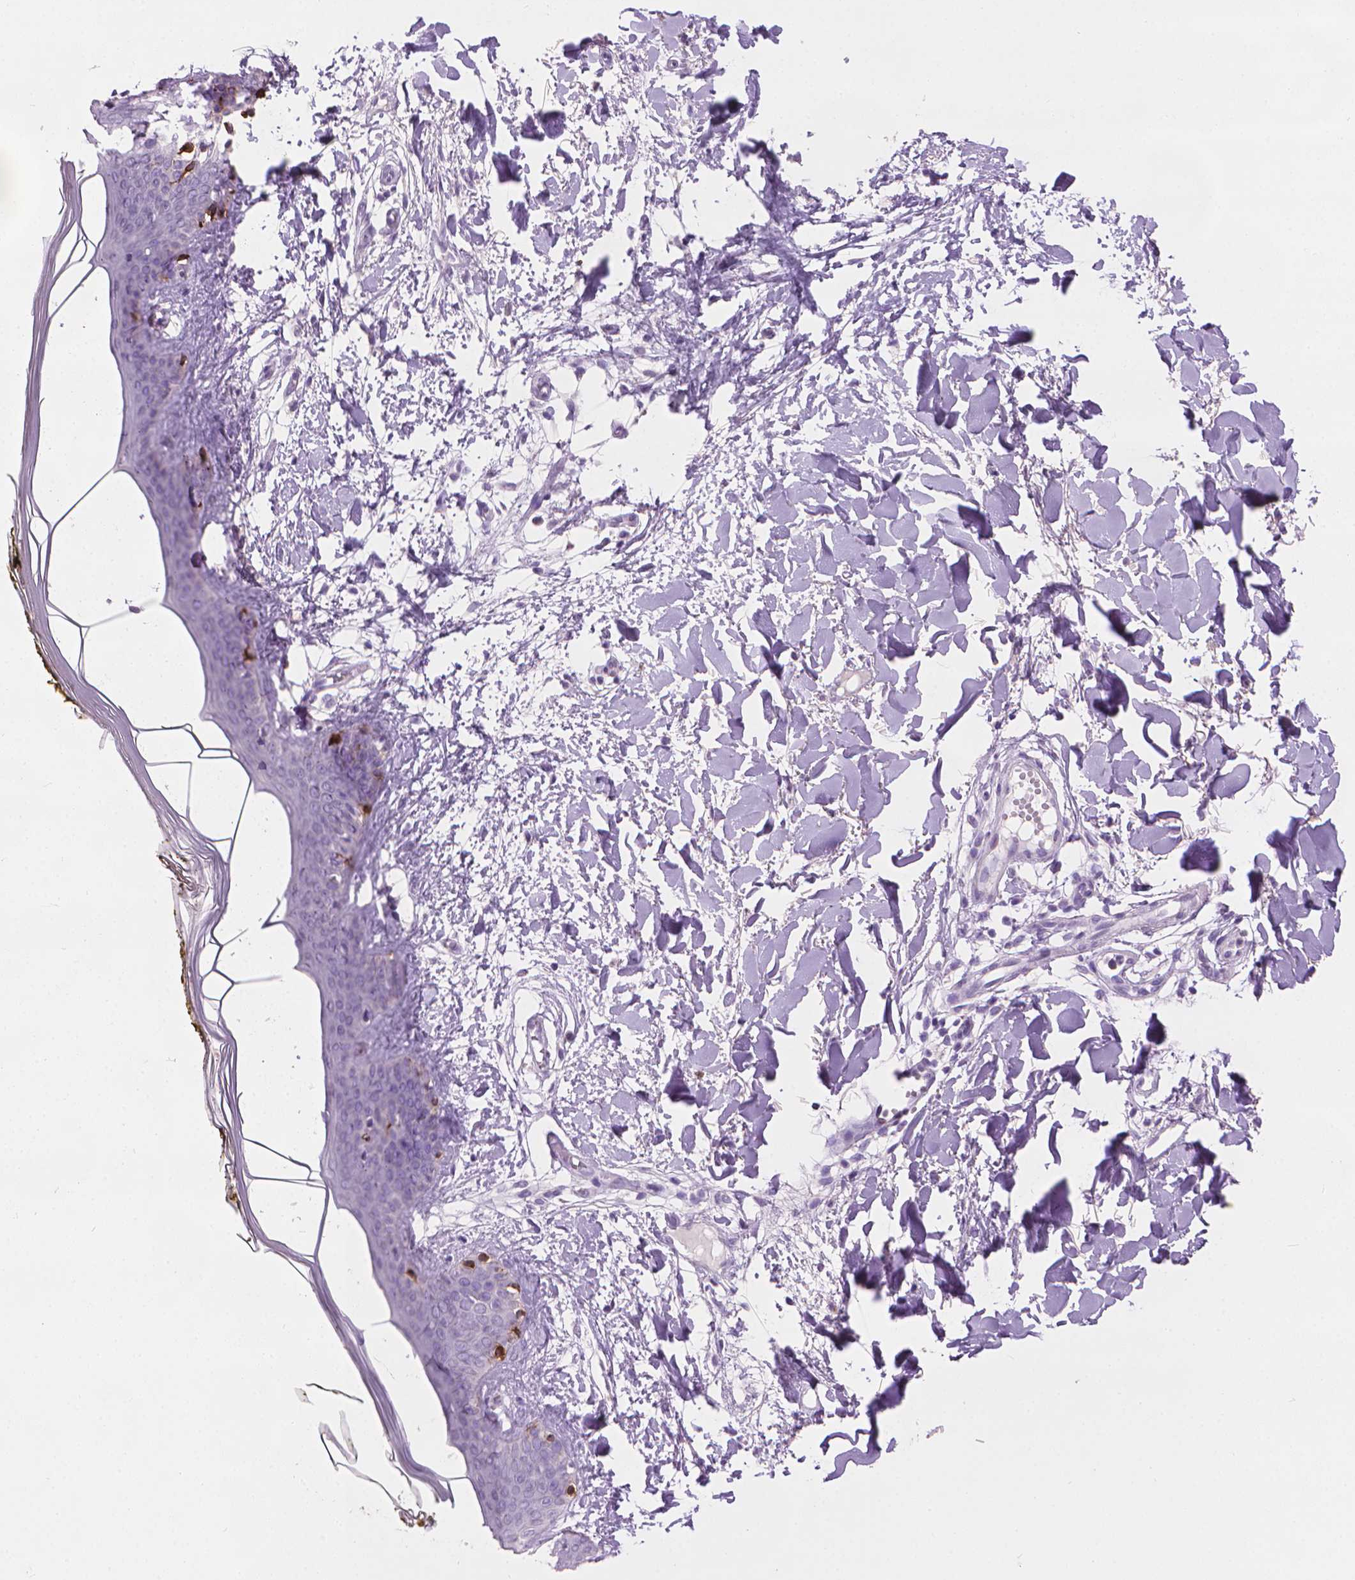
{"staining": {"intensity": "negative", "quantity": "none", "location": "none"}, "tissue": "skin", "cell_type": "Fibroblasts", "image_type": "normal", "snomed": [{"axis": "morphology", "description": "Normal tissue, NOS"}, {"axis": "topography", "description": "Skin"}], "caption": "A high-resolution image shows immunohistochemistry staining of unremarkable skin, which shows no significant positivity in fibroblasts. The staining is performed using DAB (3,3'-diaminobenzidine) brown chromogen with nuclei counter-stained in using hematoxylin.", "gene": "MLANA", "patient": {"sex": "female", "age": 34}}